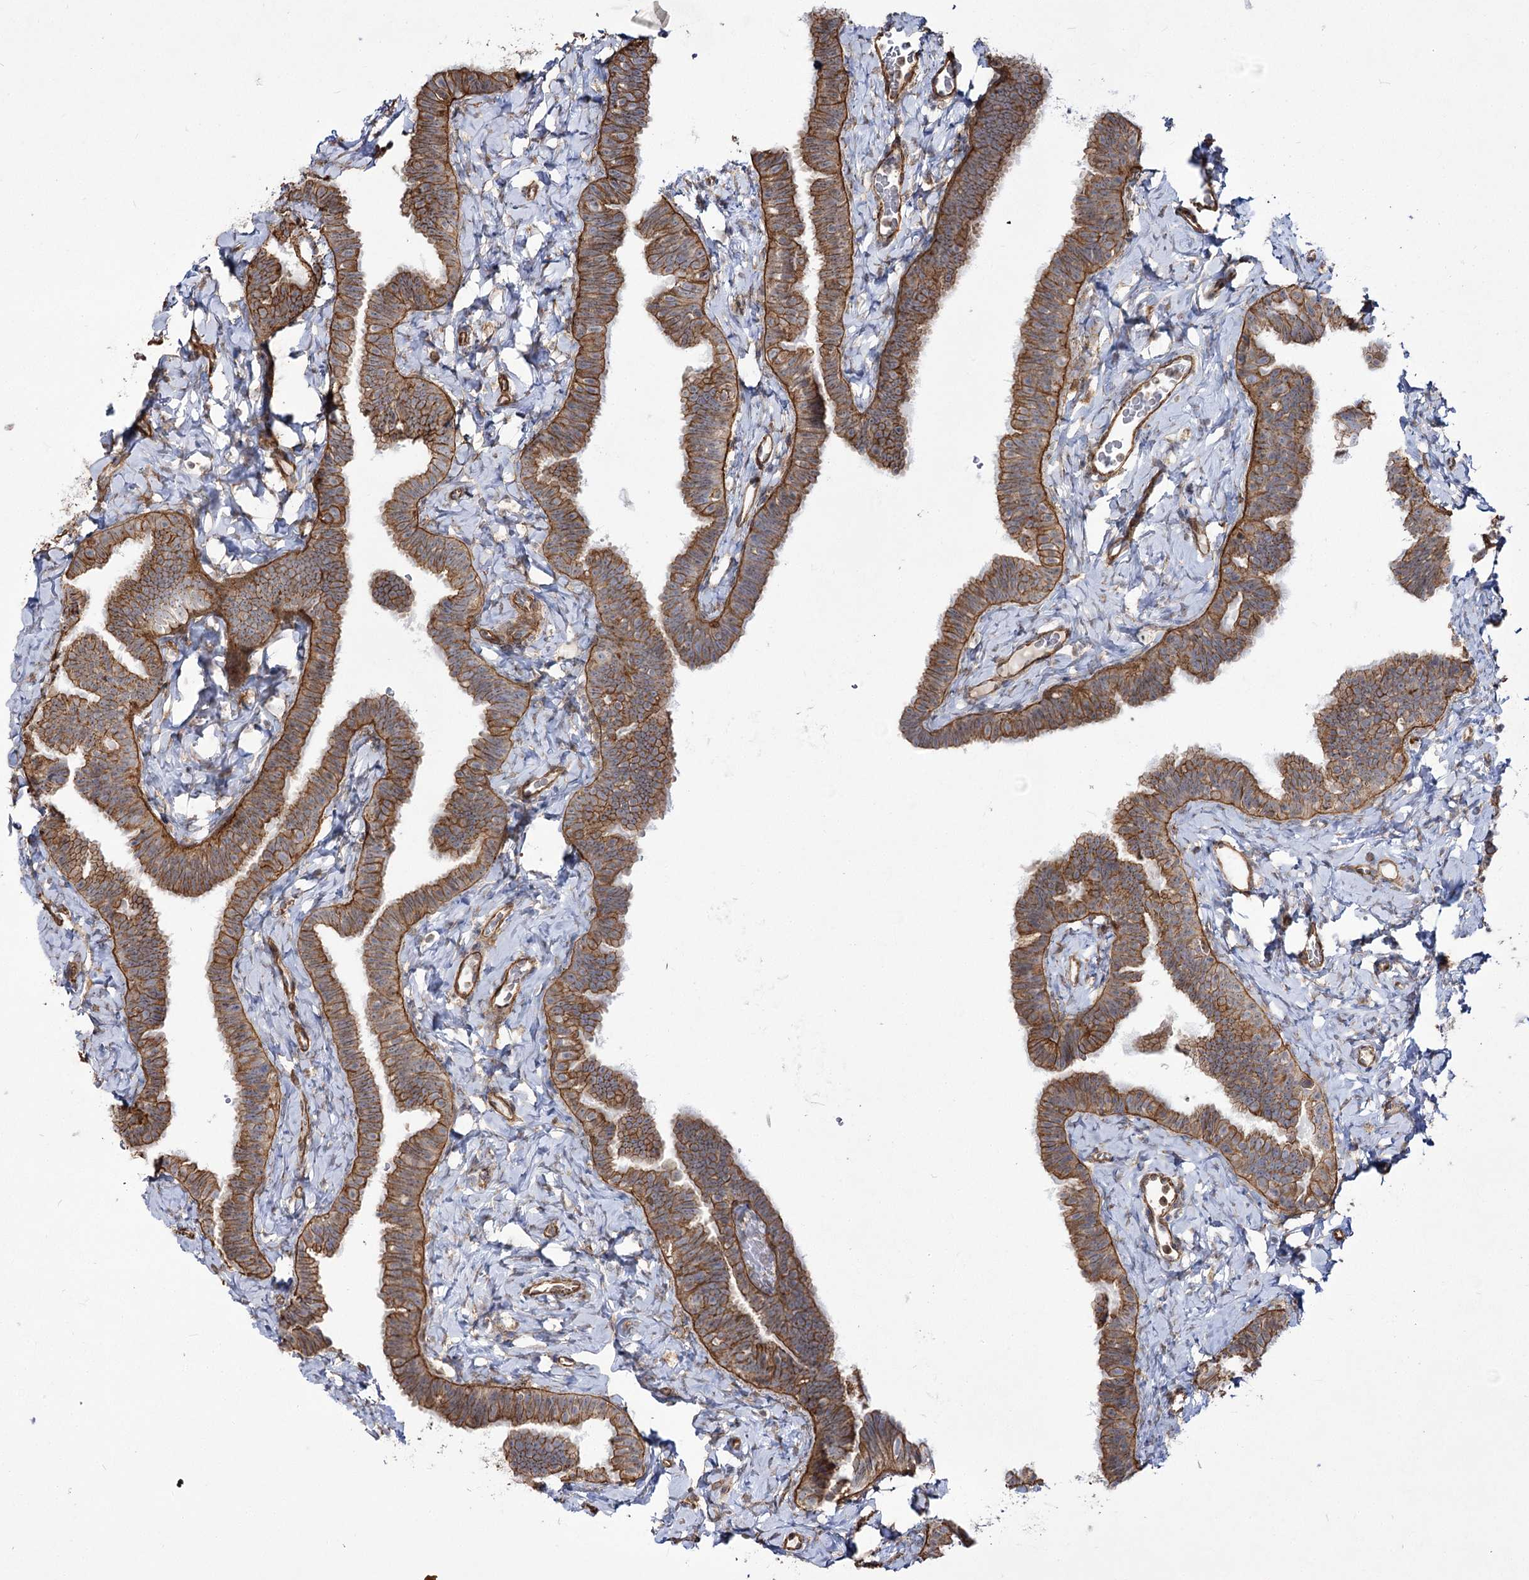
{"staining": {"intensity": "moderate", "quantity": ">75%", "location": "cytoplasmic/membranous"}, "tissue": "fallopian tube", "cell_type": "Glandular cells", "image_type": "normal", "snomed": [{"axis": "morphology", "description": "Normal tissue, NOS"}, {"axis": "topography", "description": "Fallopian tube"}], "caption": "Protein expression by immunohistochemistry (IHC) shows moderate cytoplasmic/membranous expression in about >75% of glandular cells in unremarkable fallopian tube. Immunohistochemistry stains the protein in brown and the nuclei are stained blue.", "gene": "SH3BP5L", "patient": {"sex": "female", "age": 65}}